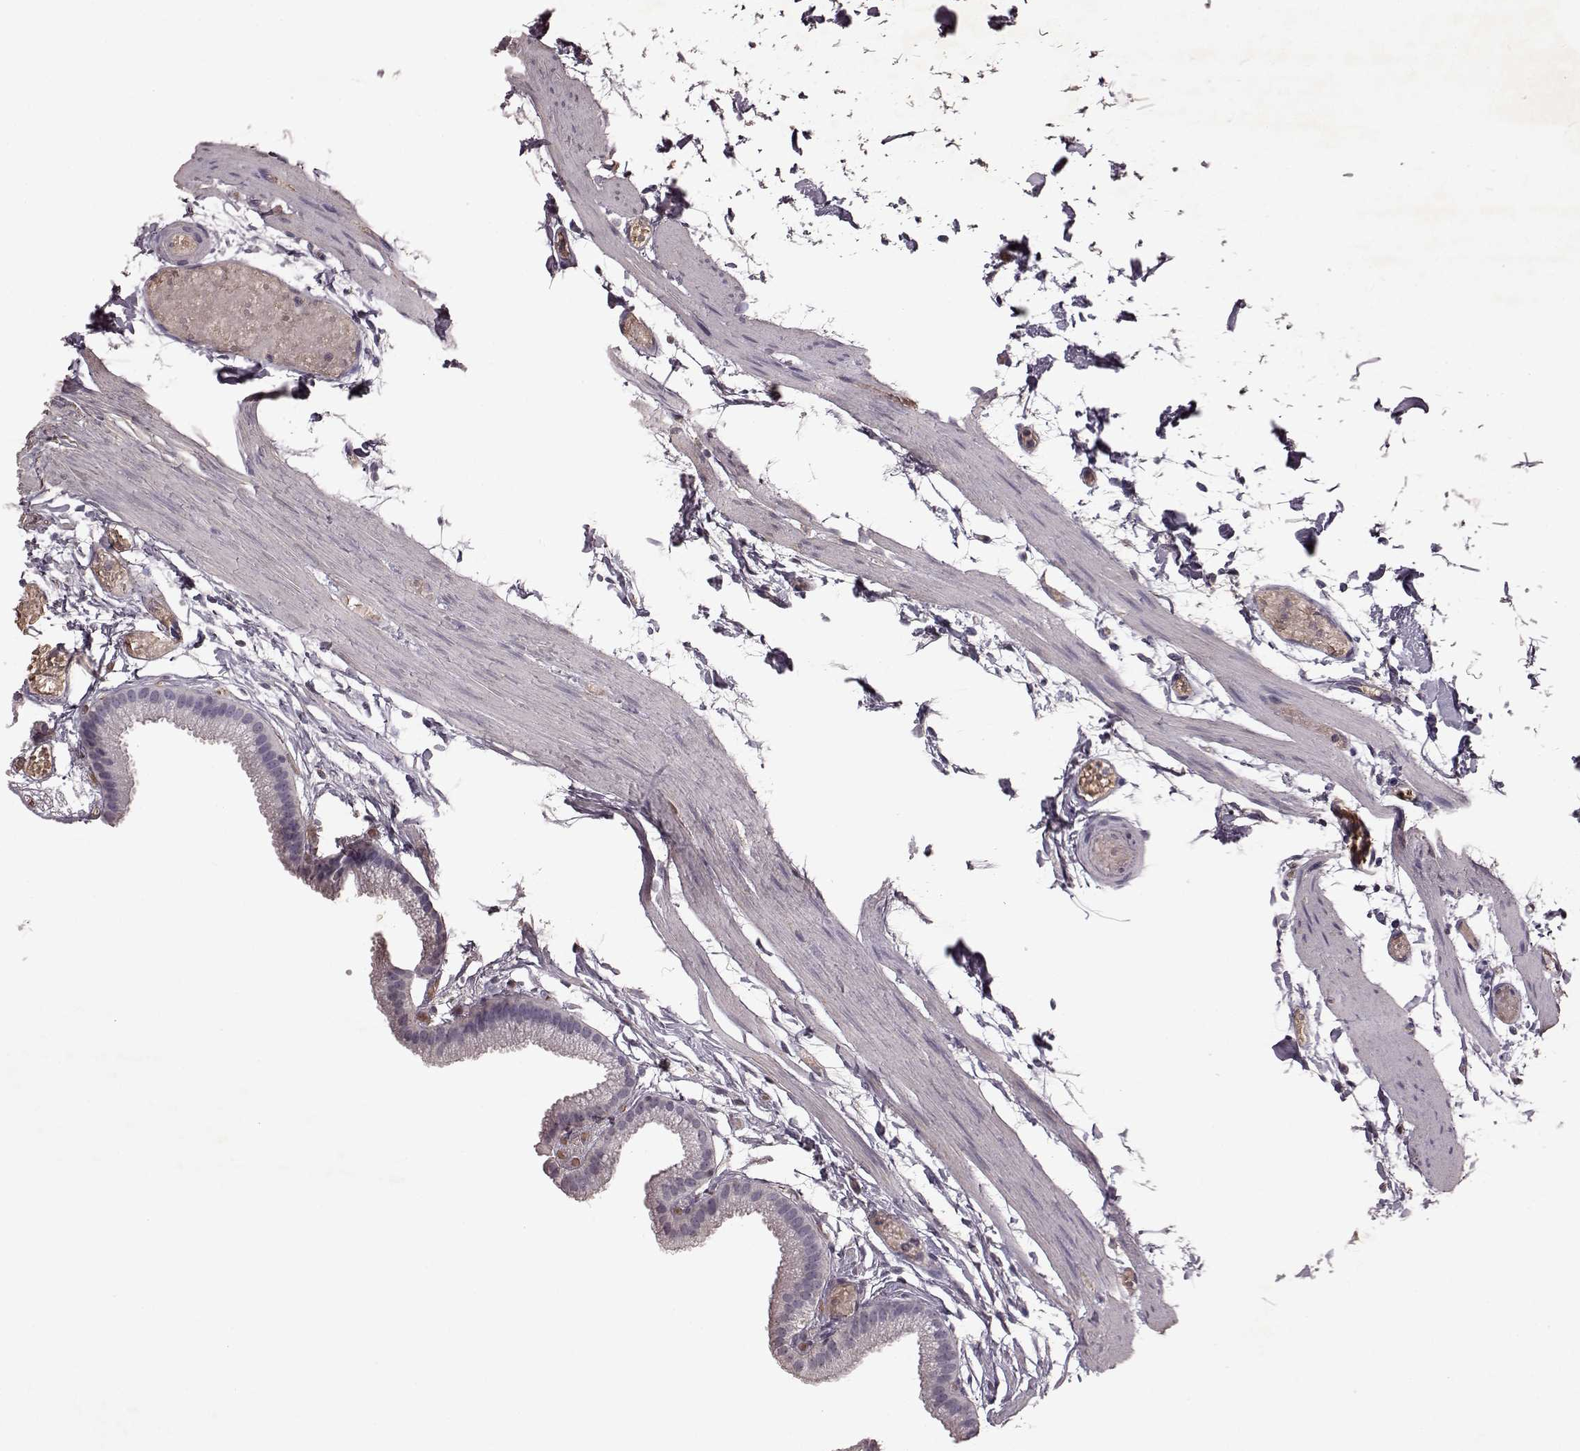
{"staining": {"intensity": "negative", "quantity": "none", "location": "none"}, "tissue": "gallbladder", "cell_type": "Glandular cells", "image_type": "normal", "snomed": [{"axis": "morphology", "description": "Normal tissue, NOS"}, {"axis": "topography", "description": "Gallbladder"}], "caption": "High power microscopy image of an immunohistochemistry (IHC) histopathology image of unremarkable gallbladder, revealing no significant expression in glandular cells.", "gene": "FRRS1L", "patient": {"sex": "female", "age": 45}}